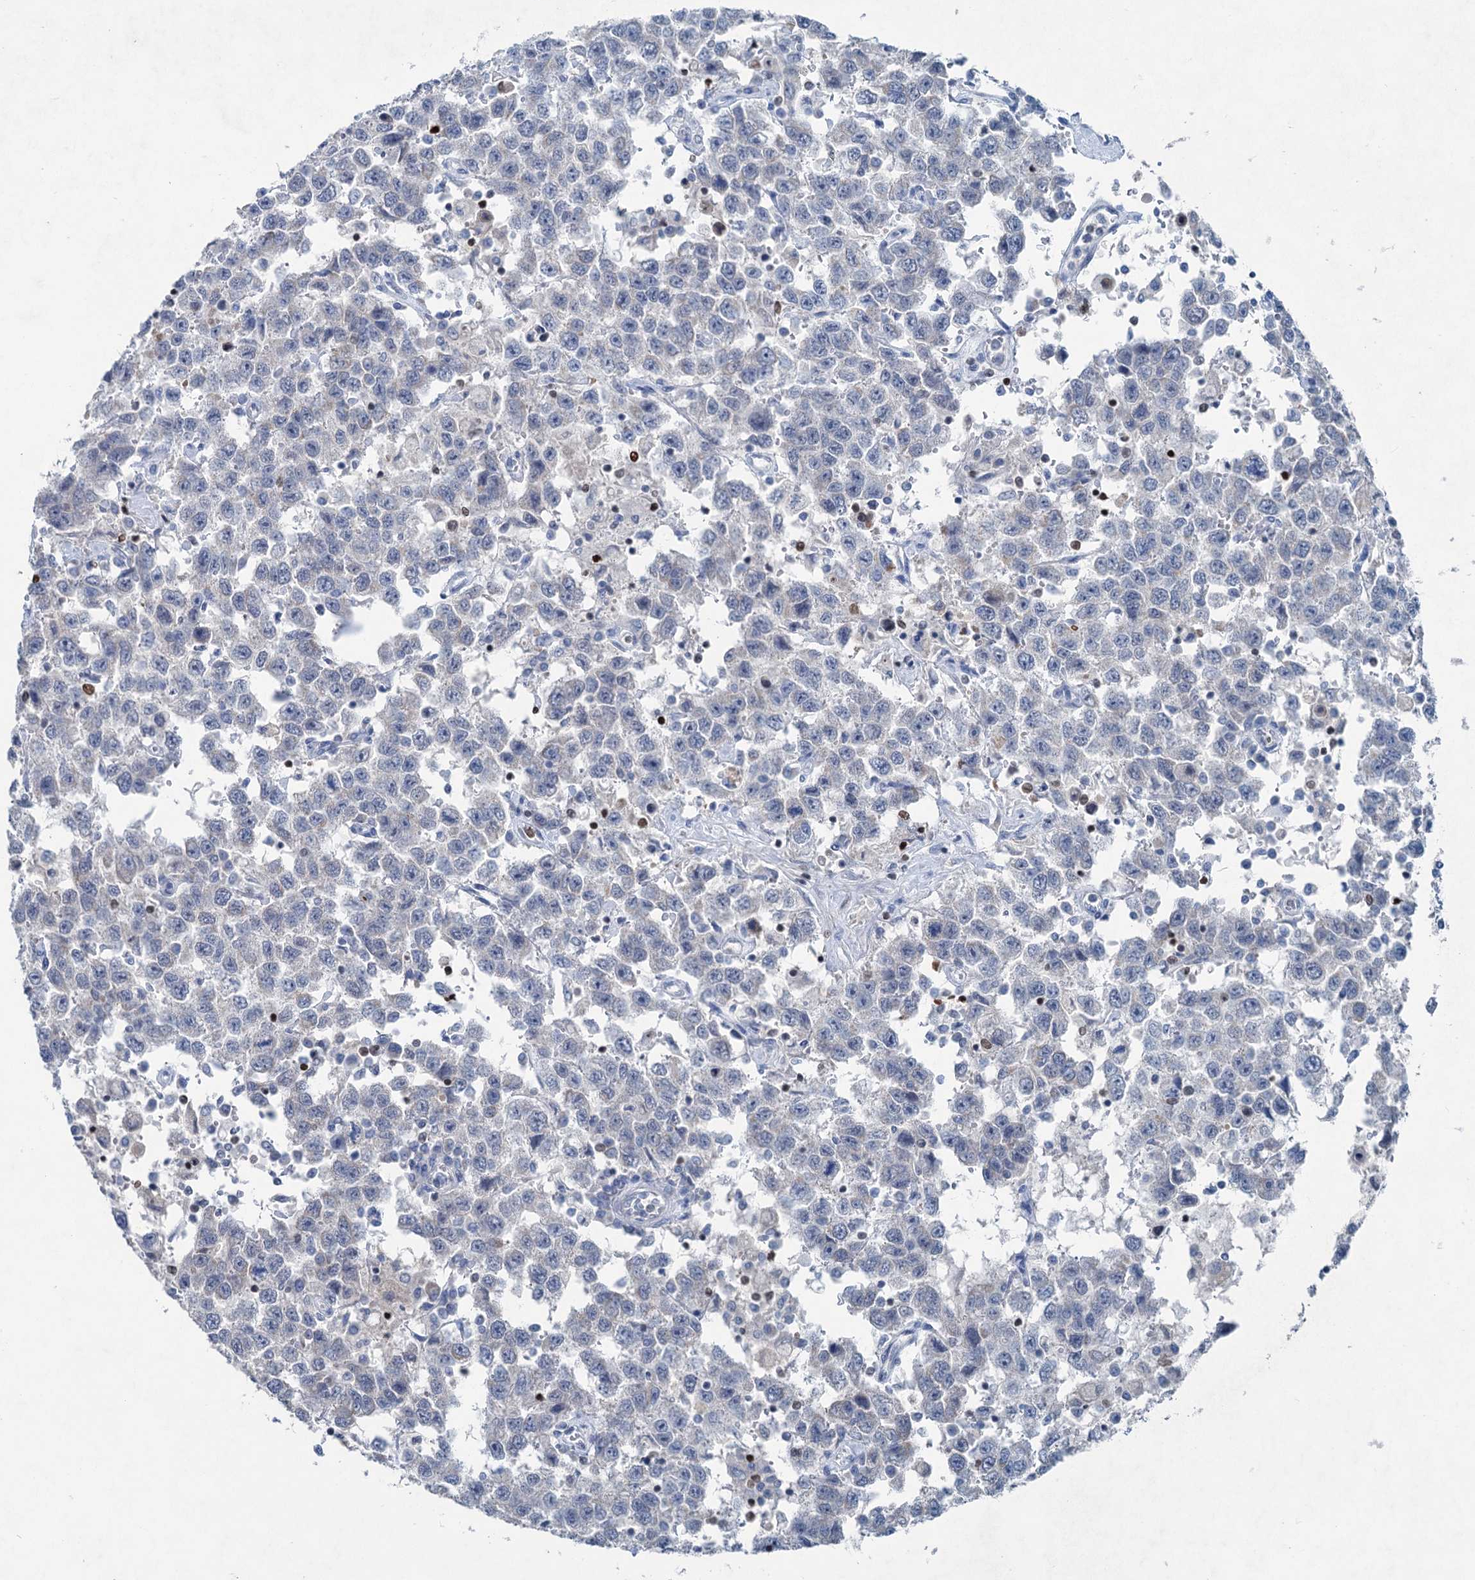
{"staining": {"intensity": "negative", "quantity": "none", "location": "none"}, "tissue": "testis cancer", "cell_type": "Tumor cells", "image_type": "cancer", "snomed": [{"axis": "morphology", "description": "Seminoma, NOS"}, {"axis": "topography", "description": "Testis"}], "caption": "A micrograph of human testis seminoma is negative for staining in tumor cells.", "gene": "ELP4", "patient": {"sex": "male", "age": 41}}